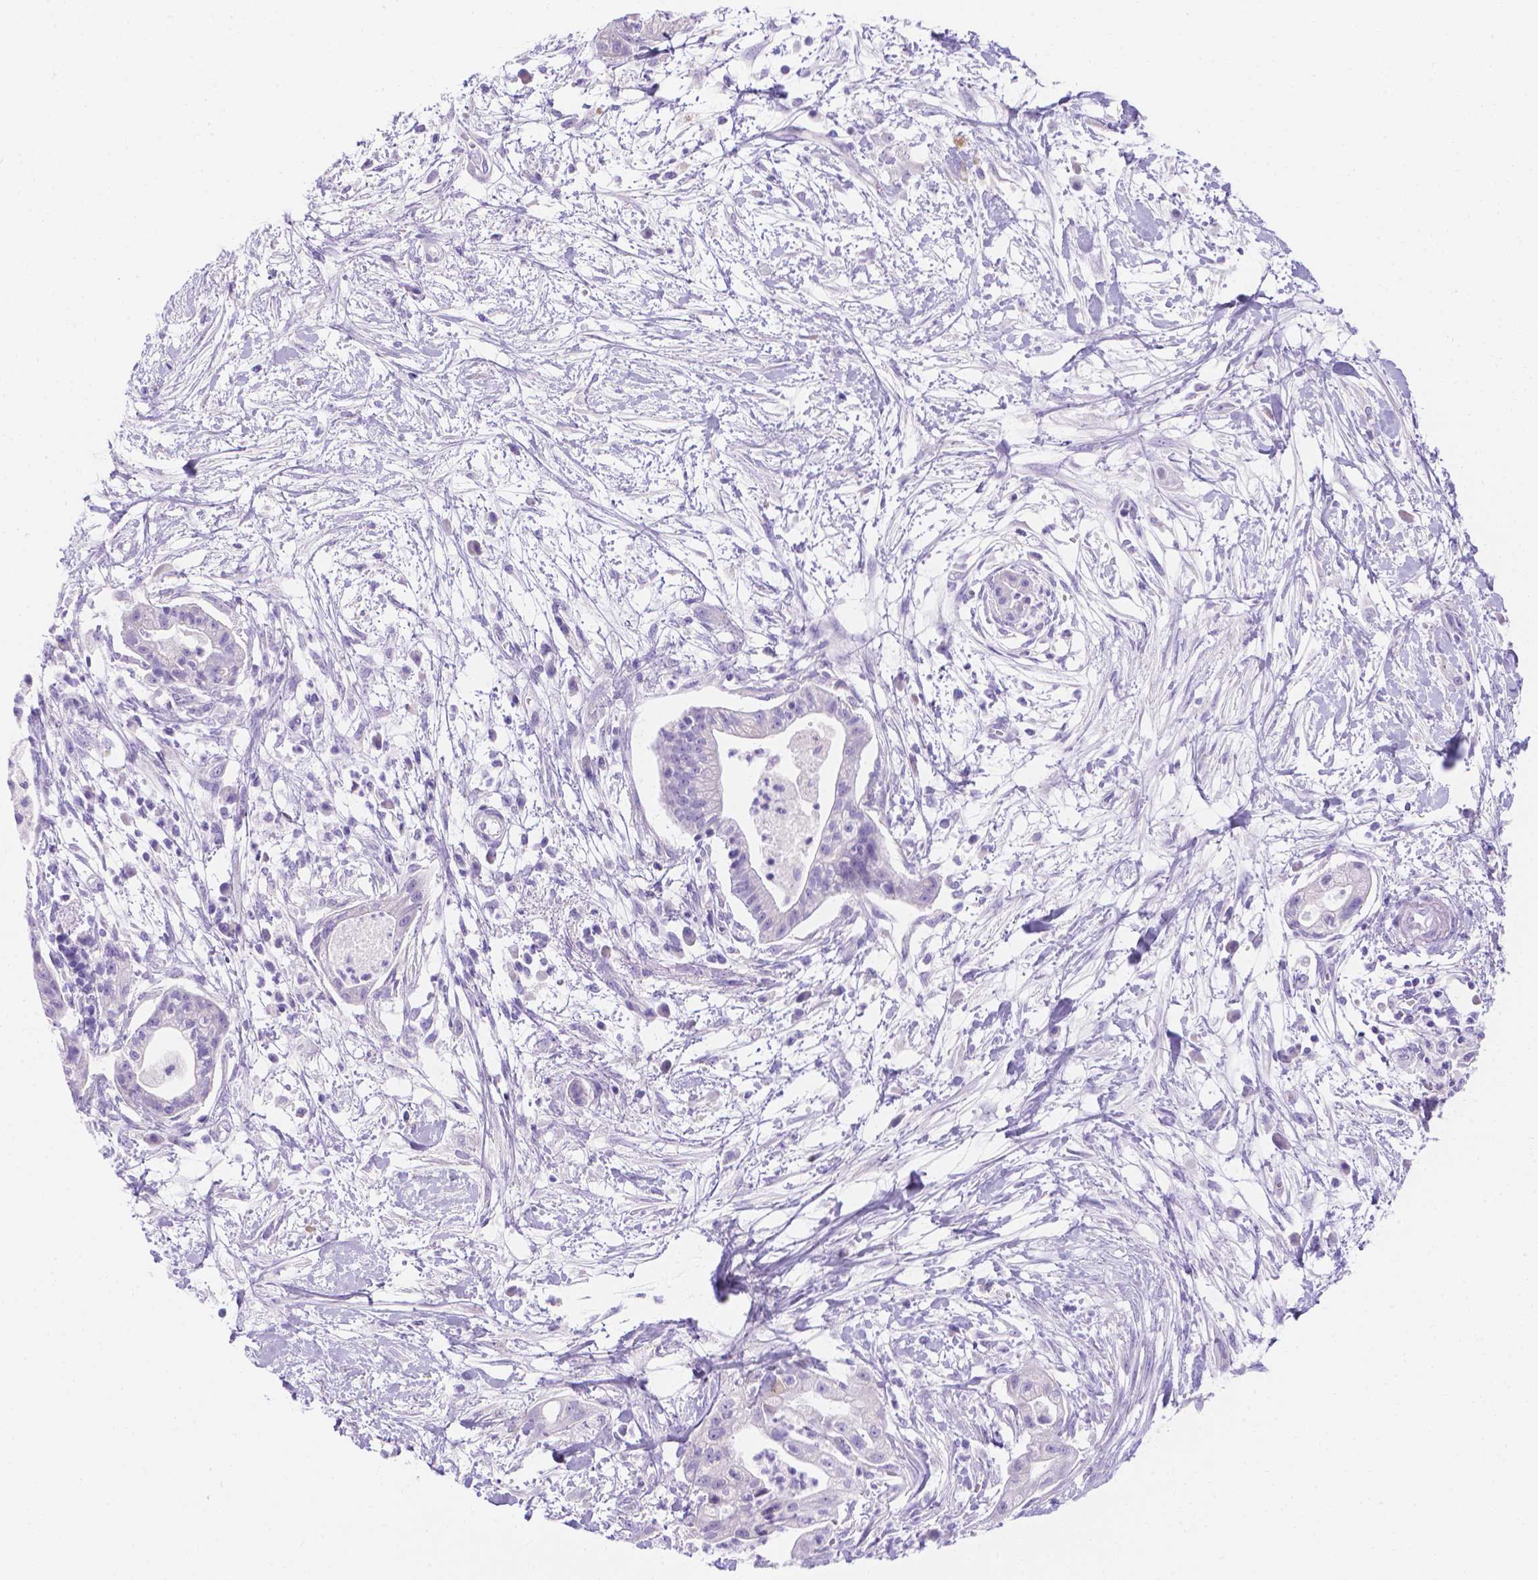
{"staining": {"intensity": "negative", "quantity": "none", "location": "none"}, "tissue": "pancreatic cancer", "cell_type": "Tumor cells", "image_type": "cancer", "snomed": [{"axis": "morphology", "description": "Normal tissue, NOS"}, {"axis": "morphology", "description": "Adenocarcinoma, NOS"}, {"axis": "topography", "description": "Lymph node"}, {"axis": "topography", "description": "Pancreas"}], "caption": "Image shows no significant protein positivity in tumor cells of adenocarcinoma (pancreatic).", "gene": "MLN", "patient": {"sex": "female", "age": 58}}